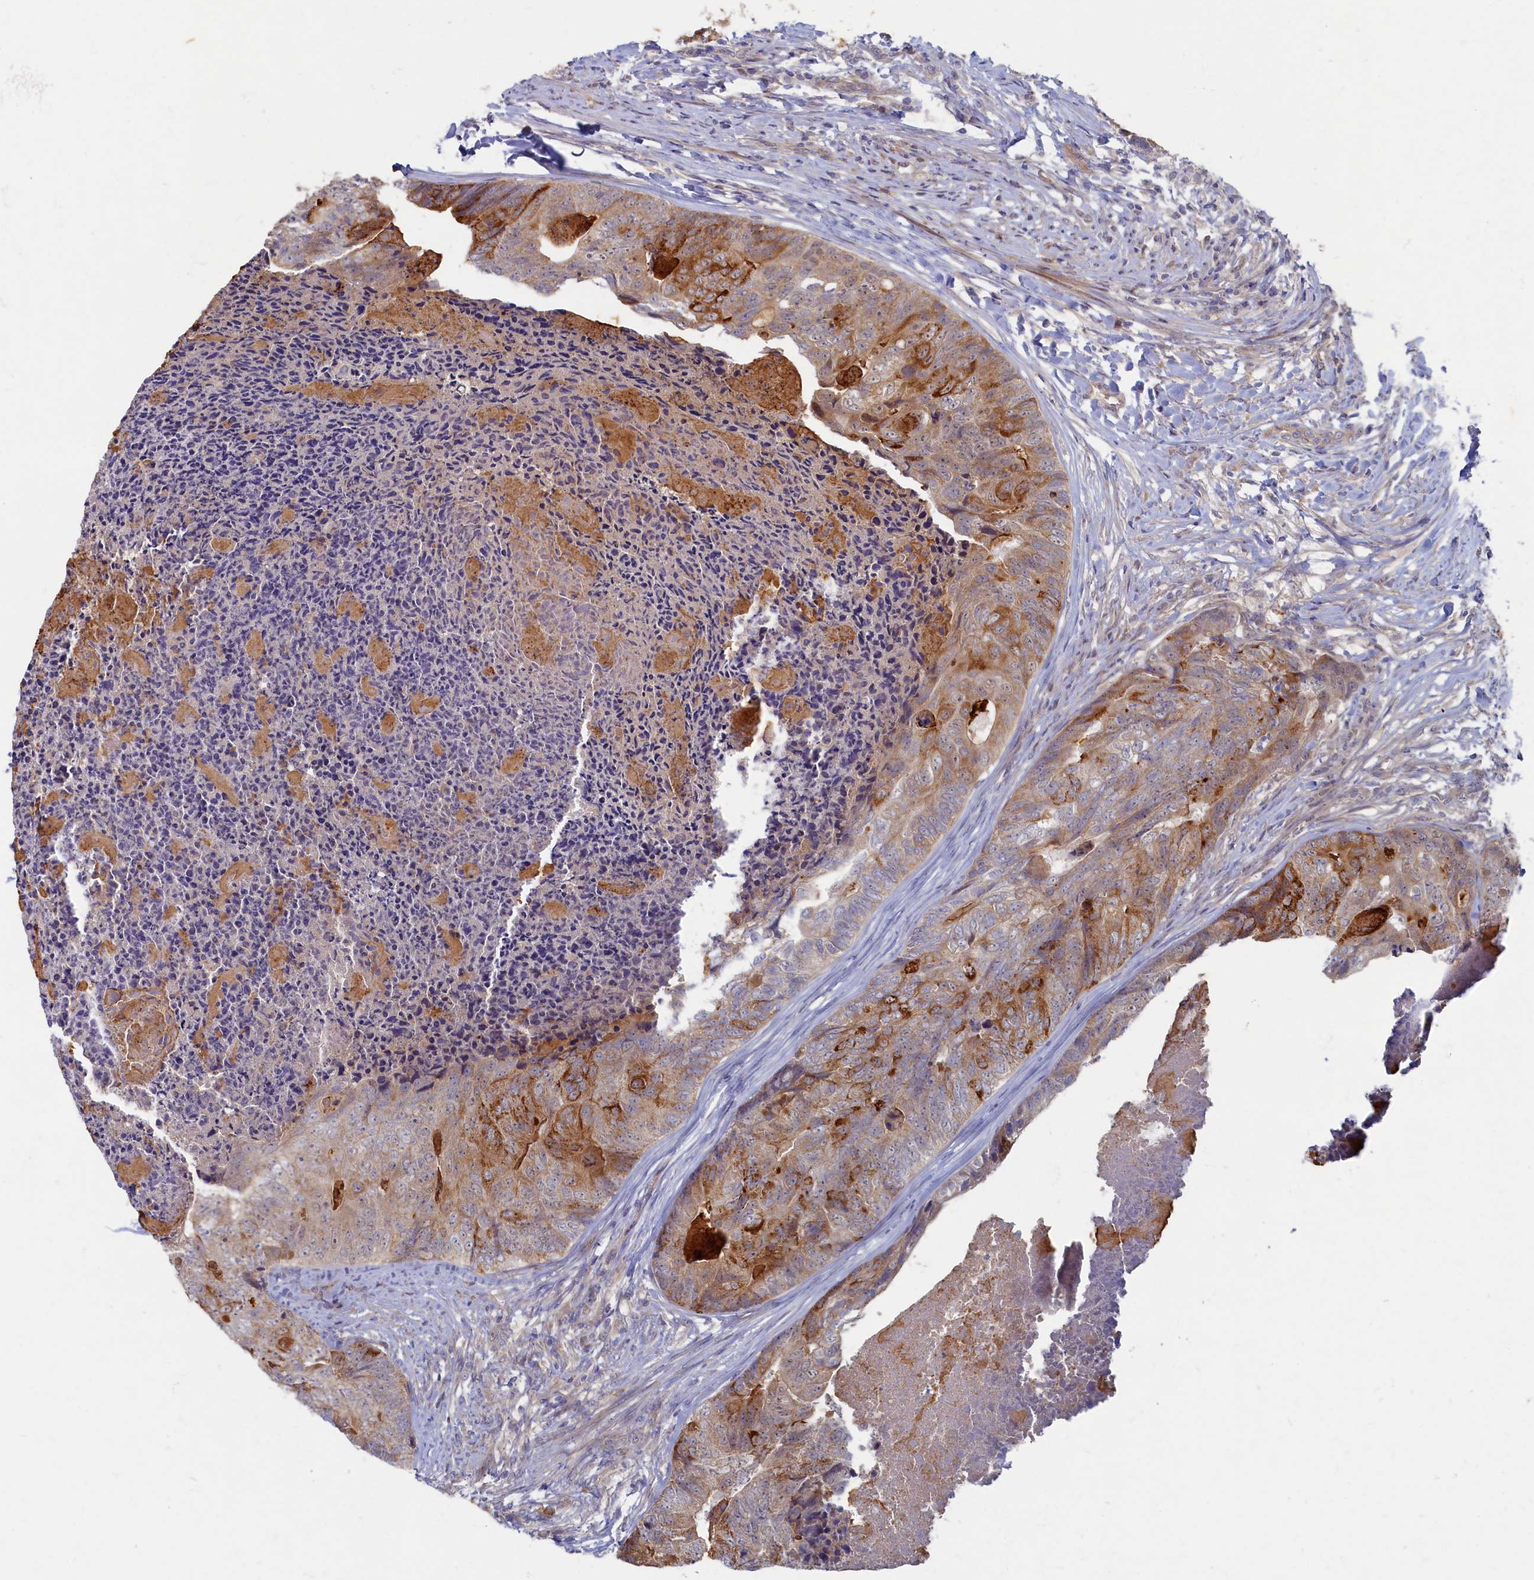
{"staining": {"intensity": "moderate", "quantity": "25%-75%", "location": "cytoplasmic/membranous"}, "tissue": "colorectal cancer", "cell_type": "Tumor cells", "image_type": "cancer", "snomed": [{"axis": "morphology", "description": "Adenocarcinoma, NOS"}, {"axis": "topography", "description": "Colon"}], "caption": "Protein staining shows moderate cytoplasmic/membranous staining in approximately 25%-75% of tumor cells in colorectal cancer.", "gene": "WDR59", "patient": {"sex": "female", "age": 67}}